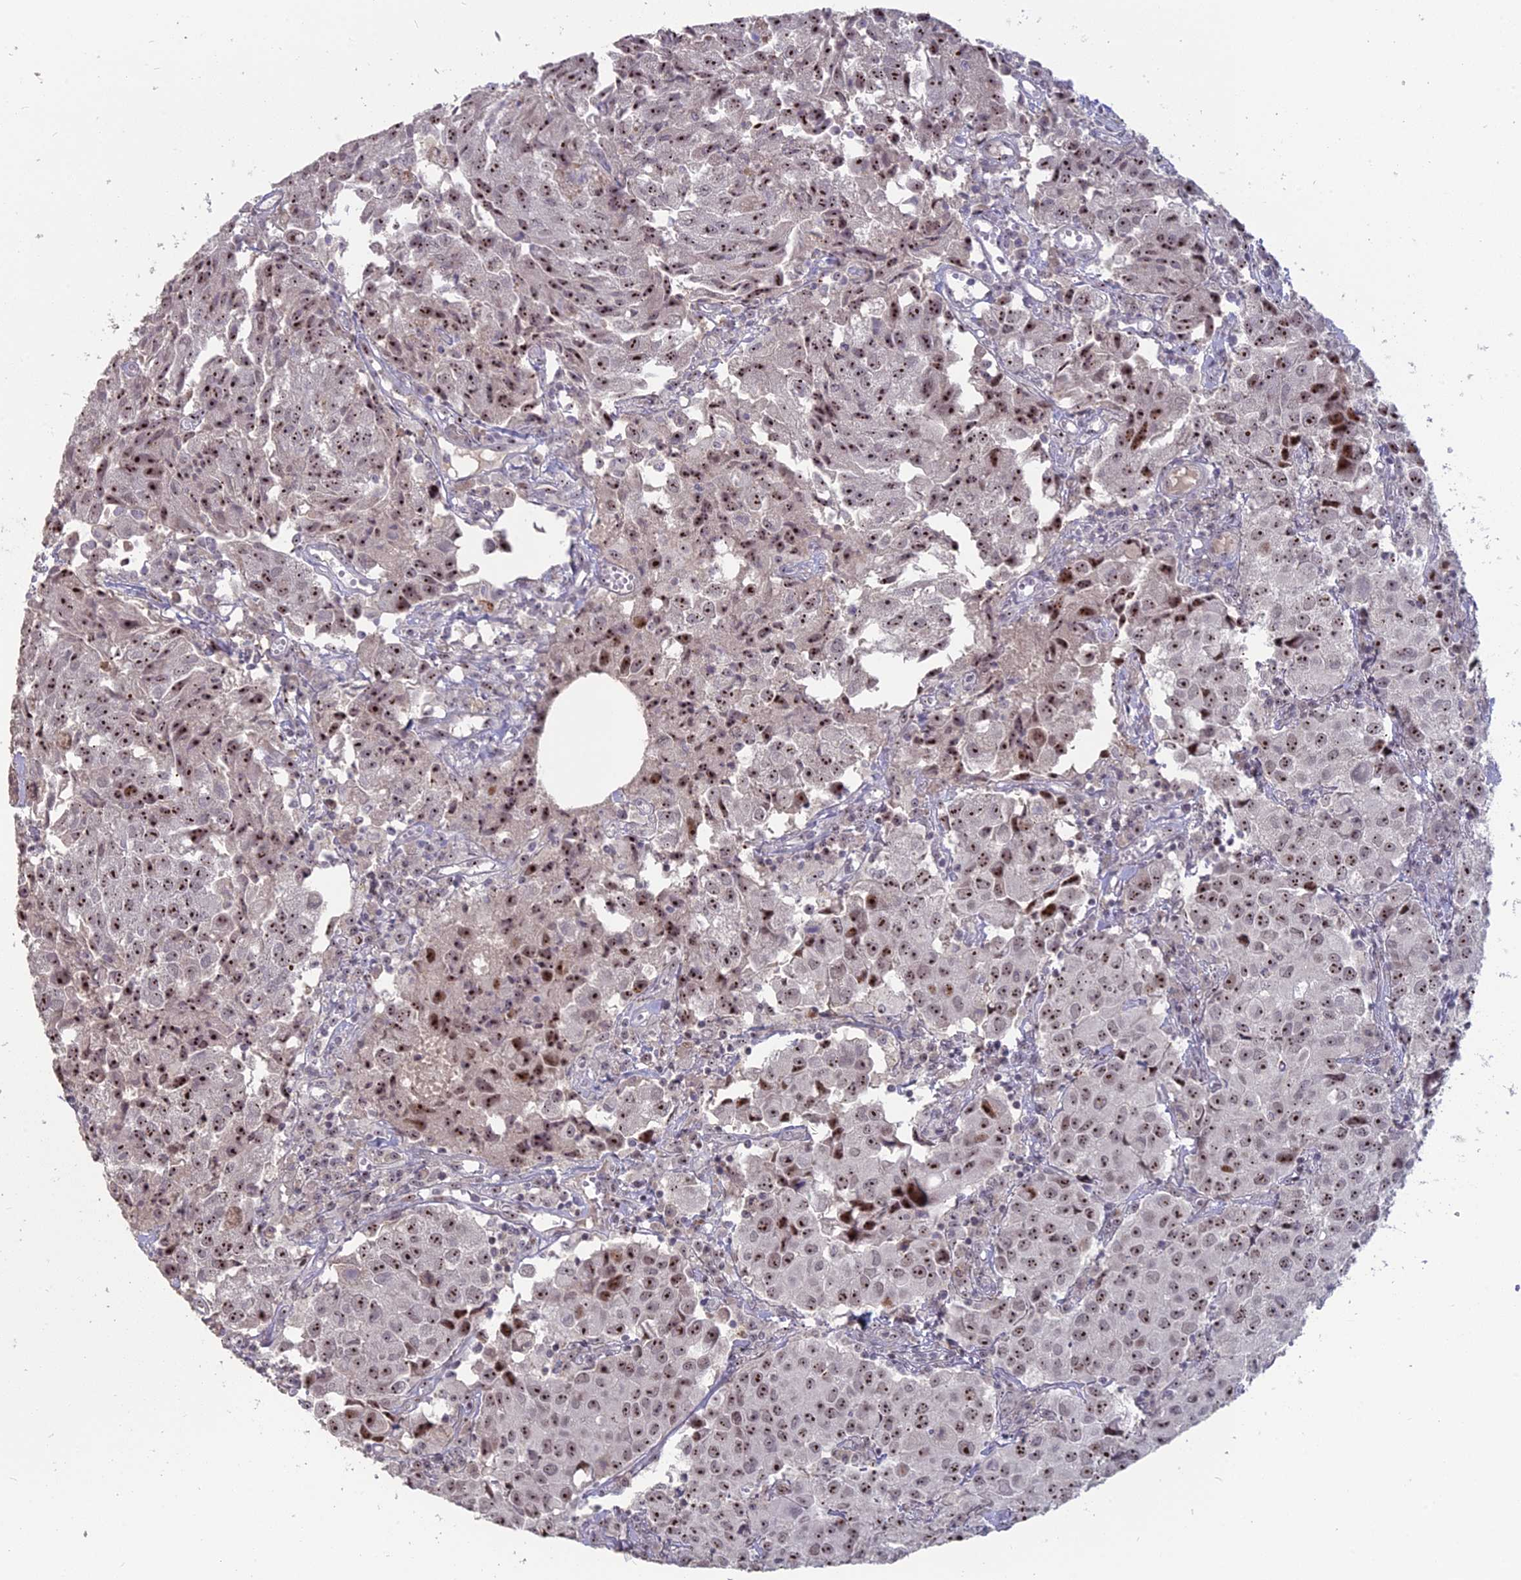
{"staining": {"intensity": "strong", "quantity": "25%-75%", "location": "nuclear"}, "tissue": "urothelial cancer", "cell_type": "Tumor cells", "image_type": "cancer", "snomed": [{"axis": "morphology", "description": "Urothelial carcinoma, High grade"}, {"axis": "topography", "description": "Urinary bladder"}], "caption": "Immunohistochemical staining of urothelial carcinoma (high-grade) demonstrates strong nuclear protein expression in approximately 25%-75% of tumor cells.", "gene": "FAM131A", "patient": {"sex": "female", "age": 75}}